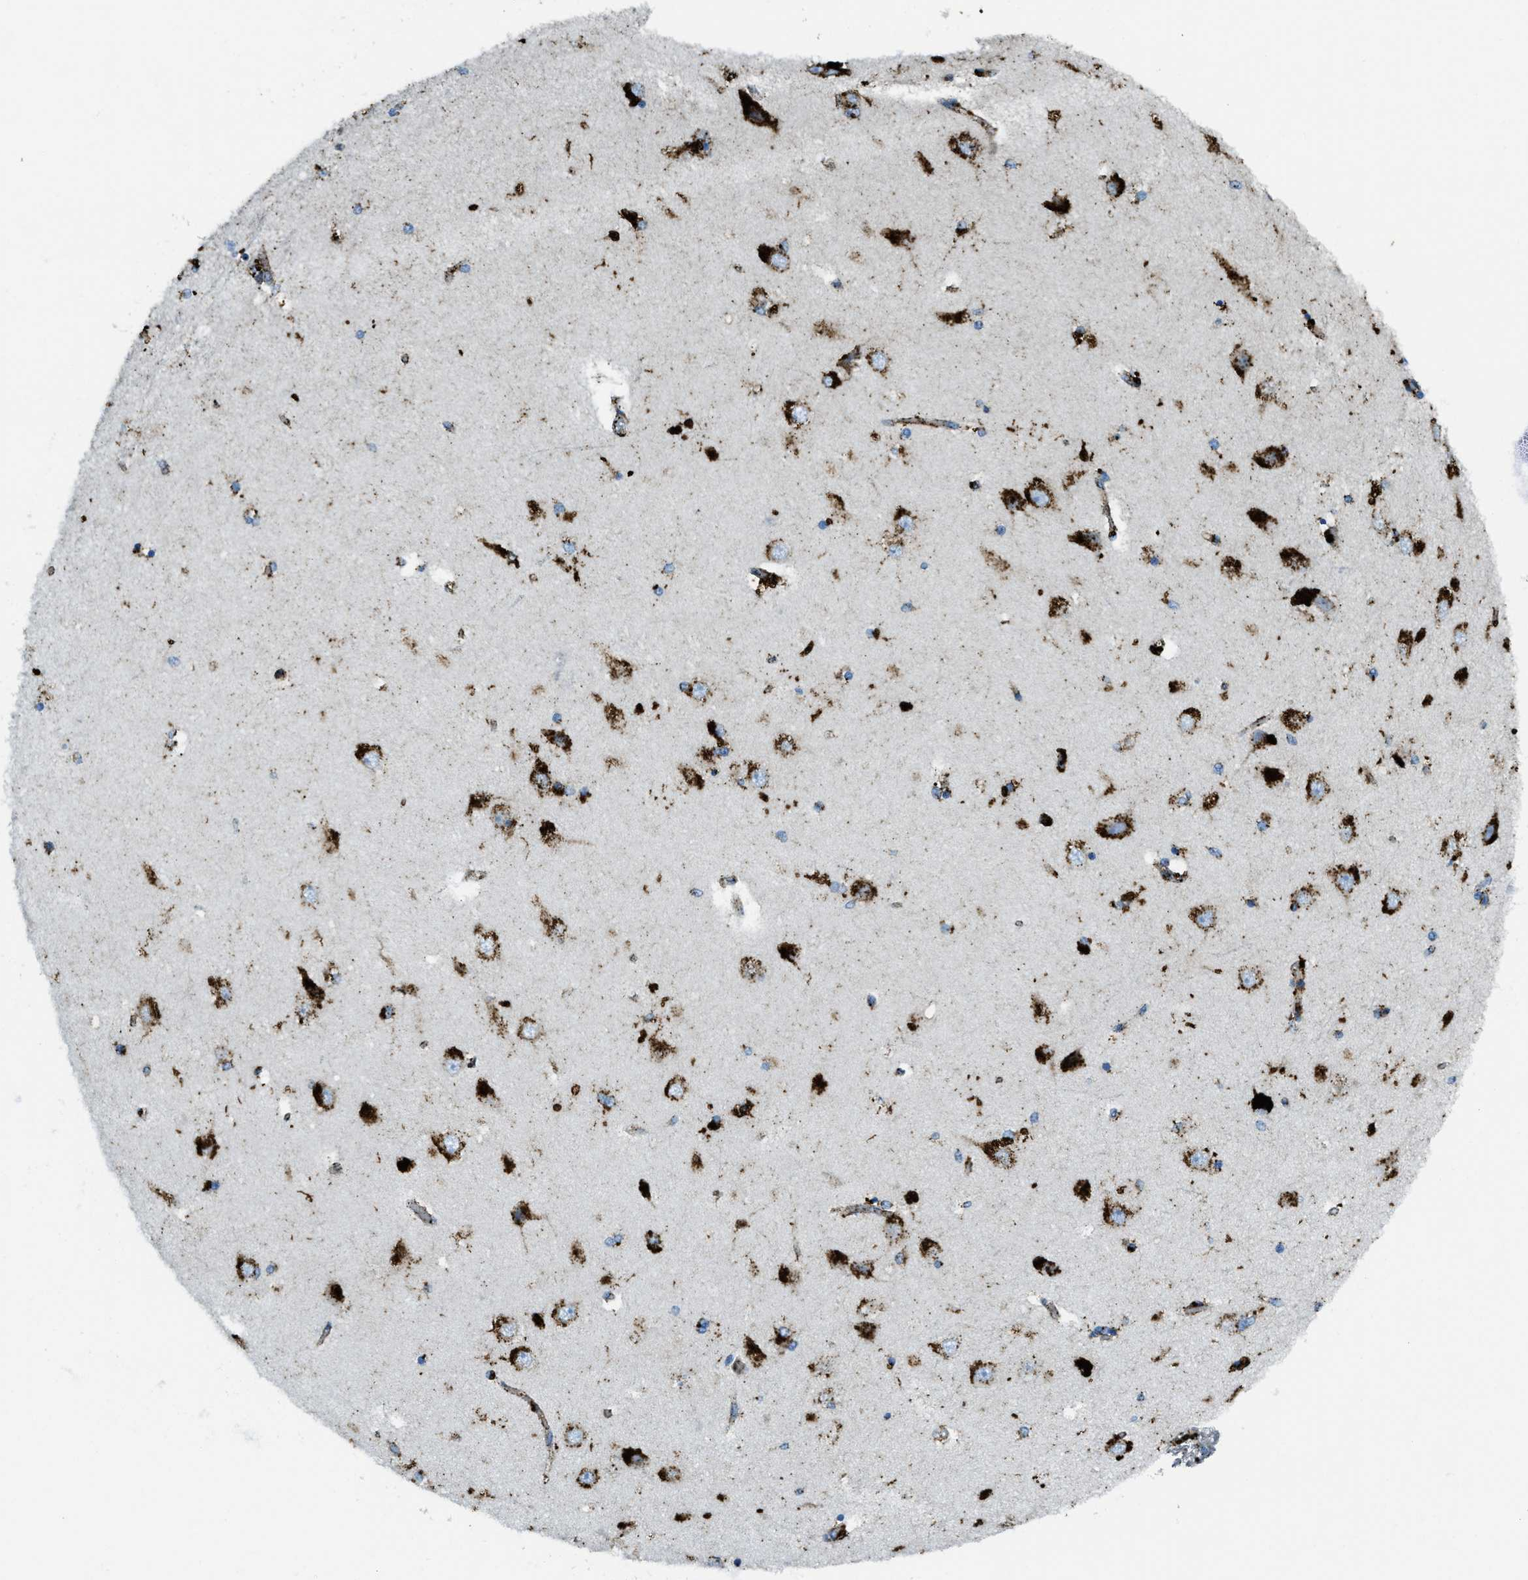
{"staining": {"intensity": "strong", "quantity": ">75%", "location": "cytoplasmic/membranous"}, "tissue": "hippocampus", "cell_type": "Glial cells", "image_type": "normal", "snomed": [{"axis": "morphology", "description": "Normal tissue, NOS"}, {"axis": "topography", "description": "Hippocampus"}], "caption": "Hippocampus stained with DAB (3,3'-diaminobenzidine) immunohistochemistry (IHC) displays high levels of strong cytoplasmic/membranous staining in approximately >75% of glial cells.", "gene": "SCARB2", "patient": {"sex": "female", "age": 54}}